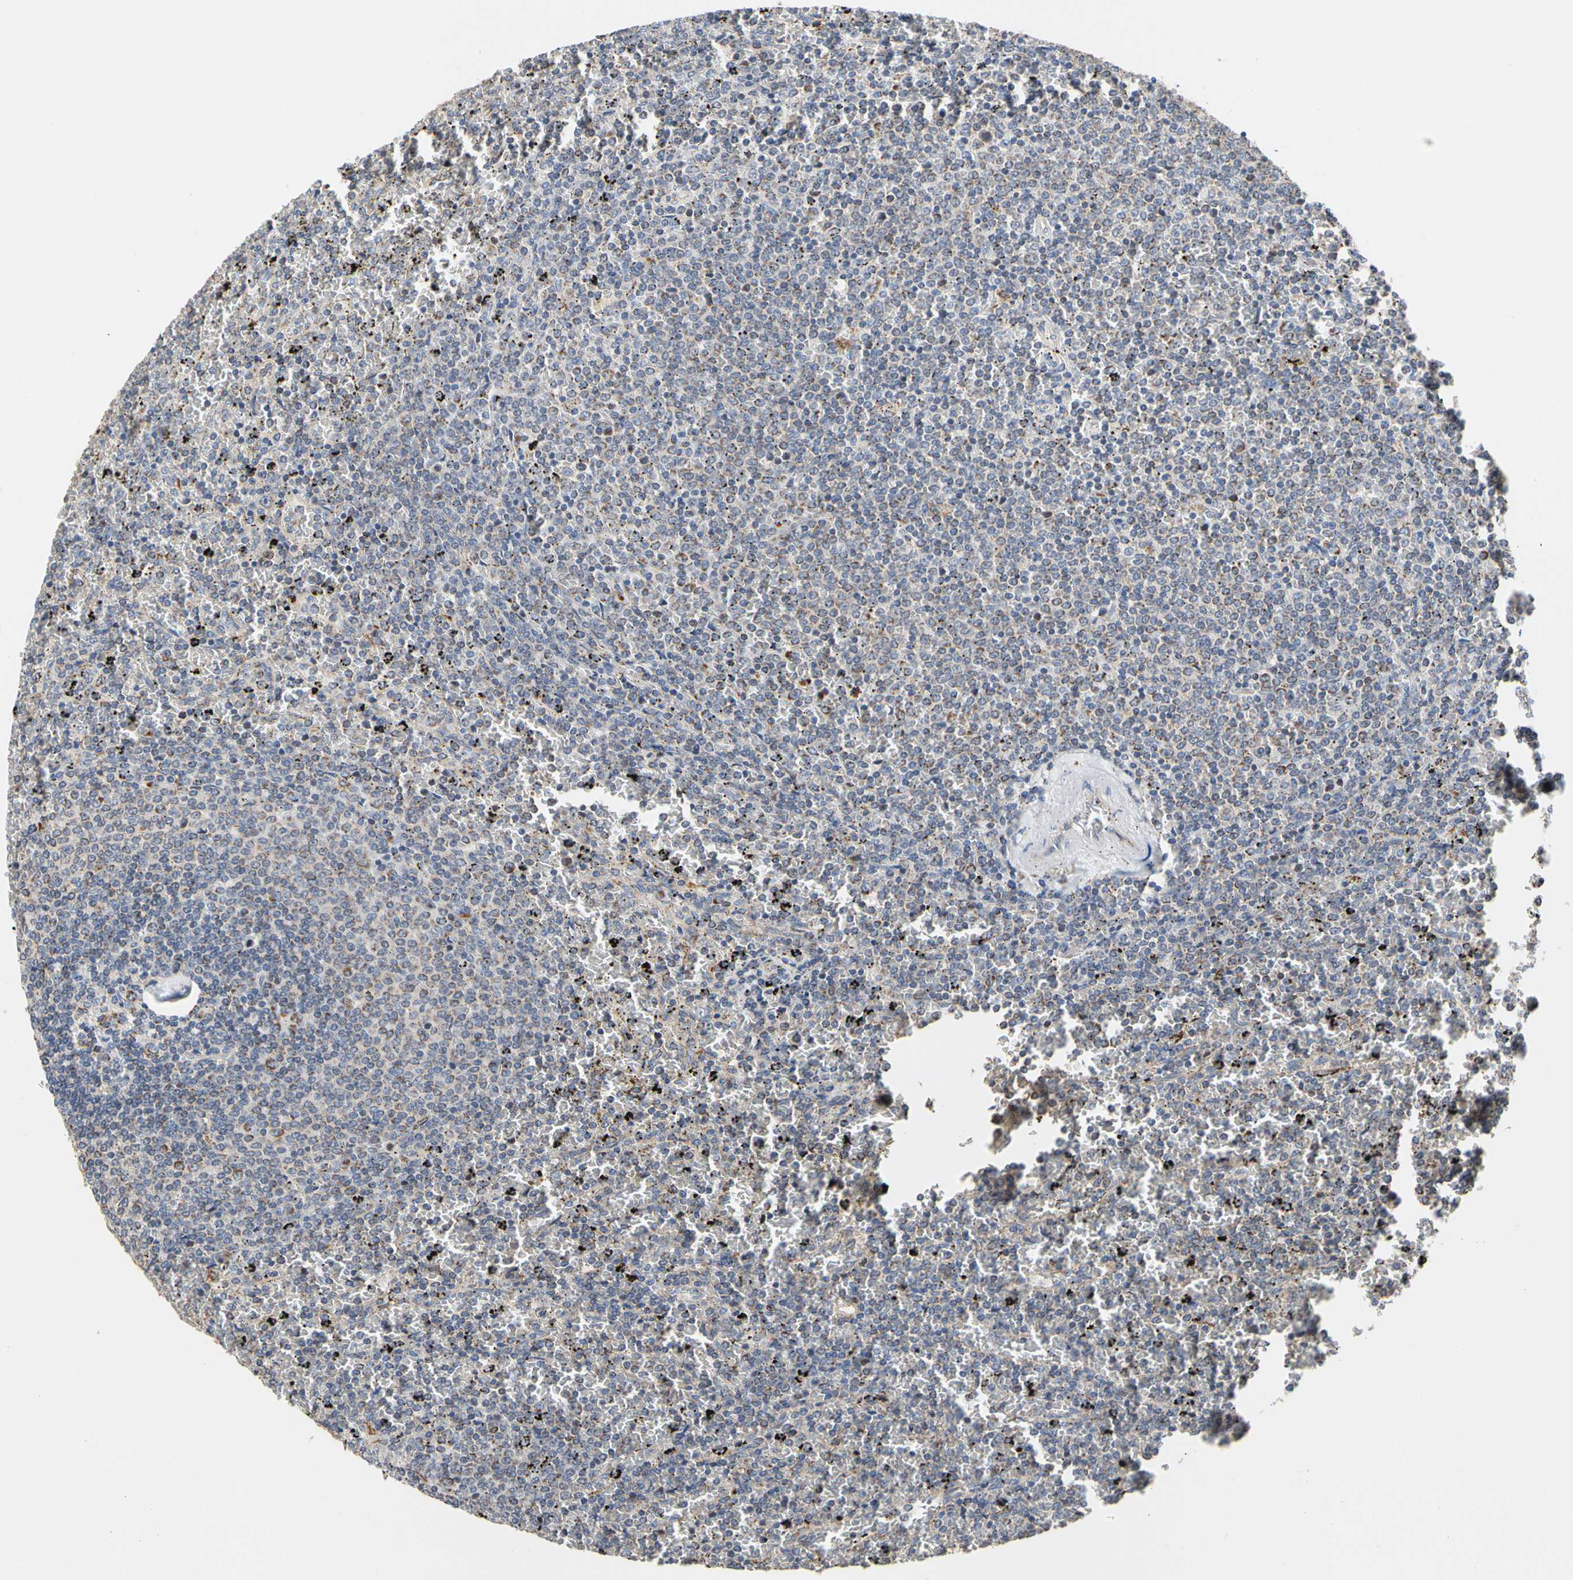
{"staining": {"intensity": "weak", "quantity": "<25%", "location": "cytoplasmic/membranous"}, "tissue": "lymphoma", "cell_type": "Tumor cells", "image_type": "cancer", "snomed": [{"axis": "morphology", "description": "Malignant lymphoma, non-Hodgkin's type, Low grade"}, {"axis": "topography", "description": "Spleen"}], "caption": "Immunohistochemistry micrograph of neoplastic tissue: lymphoma stained with DAB (3,3'-diaminobenzidine) exhibits no significant protein expression in tumor cells. Nuclei are stained in blue.", "gene": "GPD2", "patient": {"sex": "female", "age": 77}}